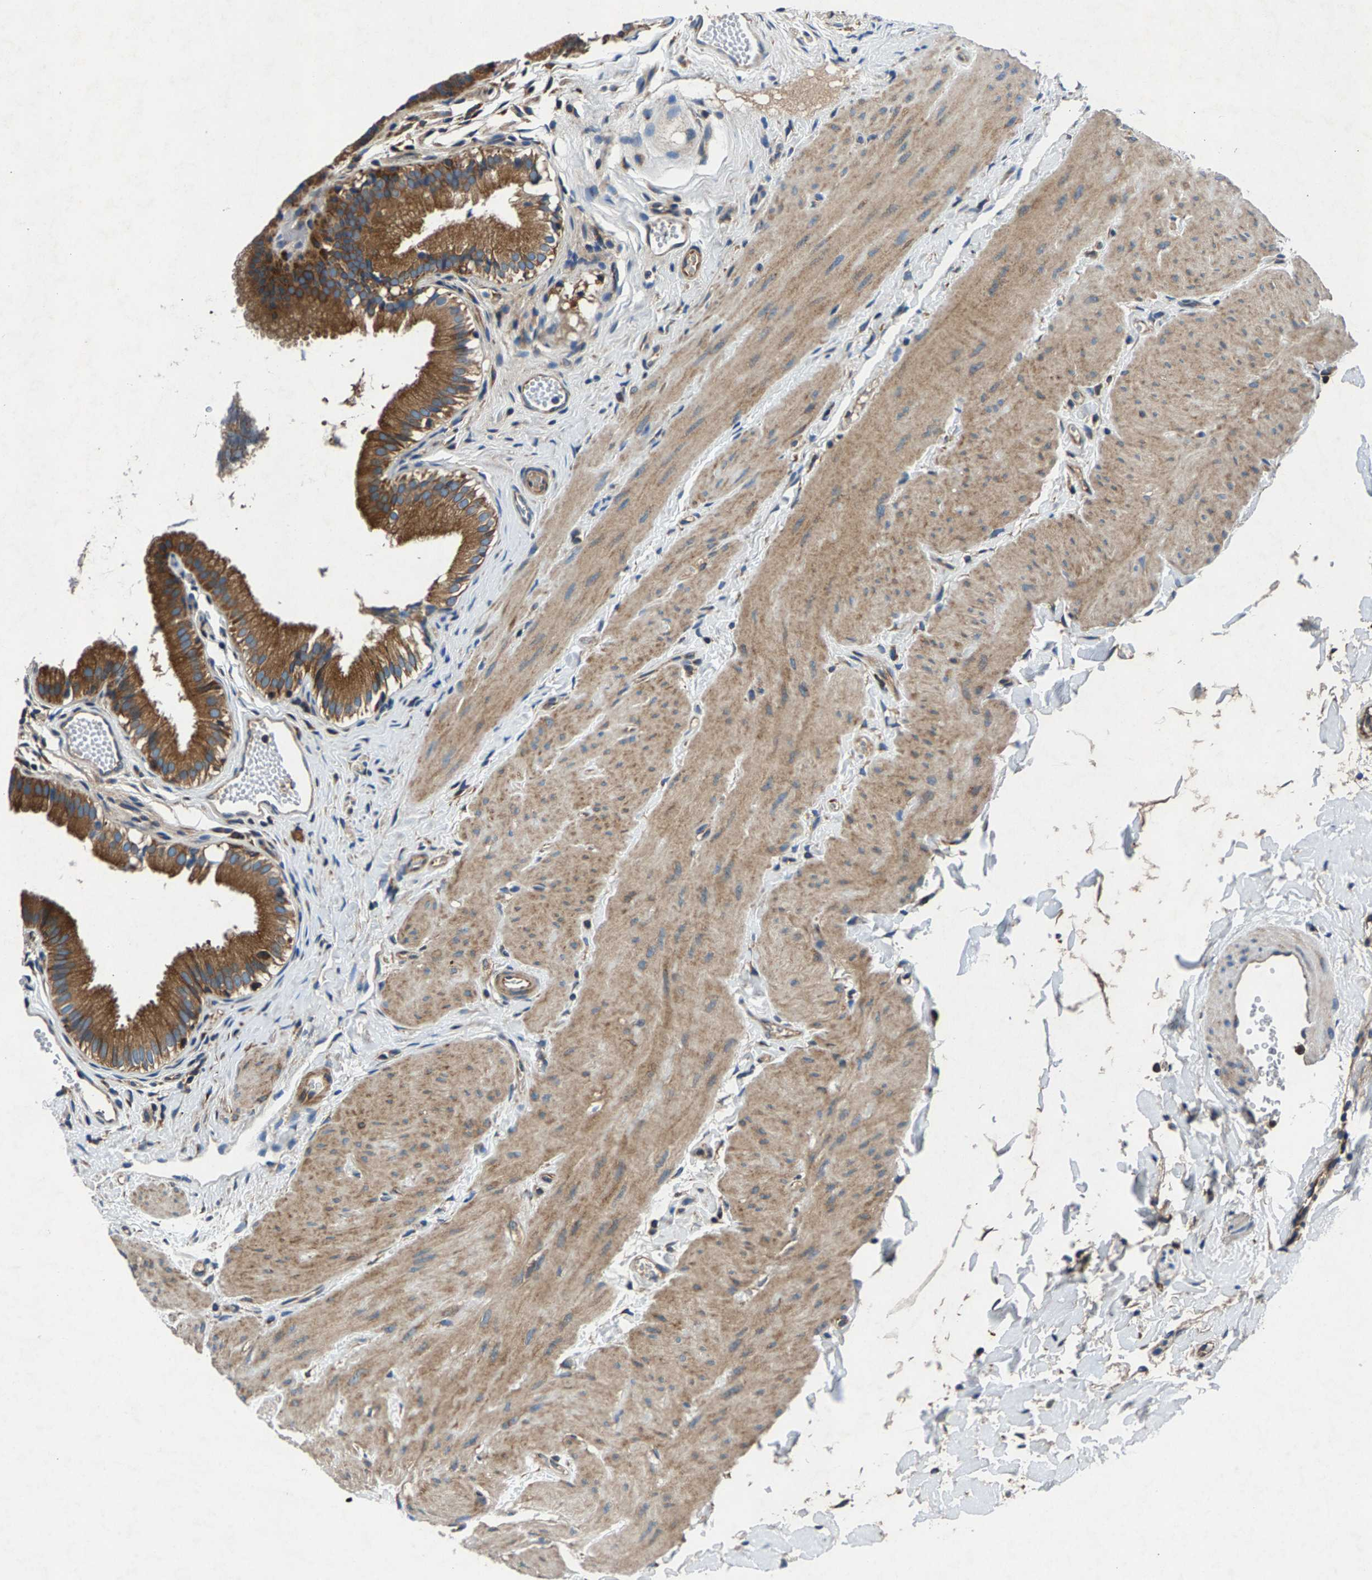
{"staining": {"intensity": "strong", "quantity": ">75%", "location": "cytoplasmic/membranous"}, "tissue": "gallbladder", "cell_type": "Glandular cells", "image_type": "normal", "snomed": [{"axis": "morphology", "description": "Normal tissue, NOS"}, {"axis": "topography", "description": "Gallbladder"}], "caption": "Brown immunohistochemical staining in unremarkable human gallbladder exhibits strong cytoplasmic/membranous positivity in about >75% of glandular cells.", "gene": "LPCAT1", "patient": {"sex": "female", "age": 26}}